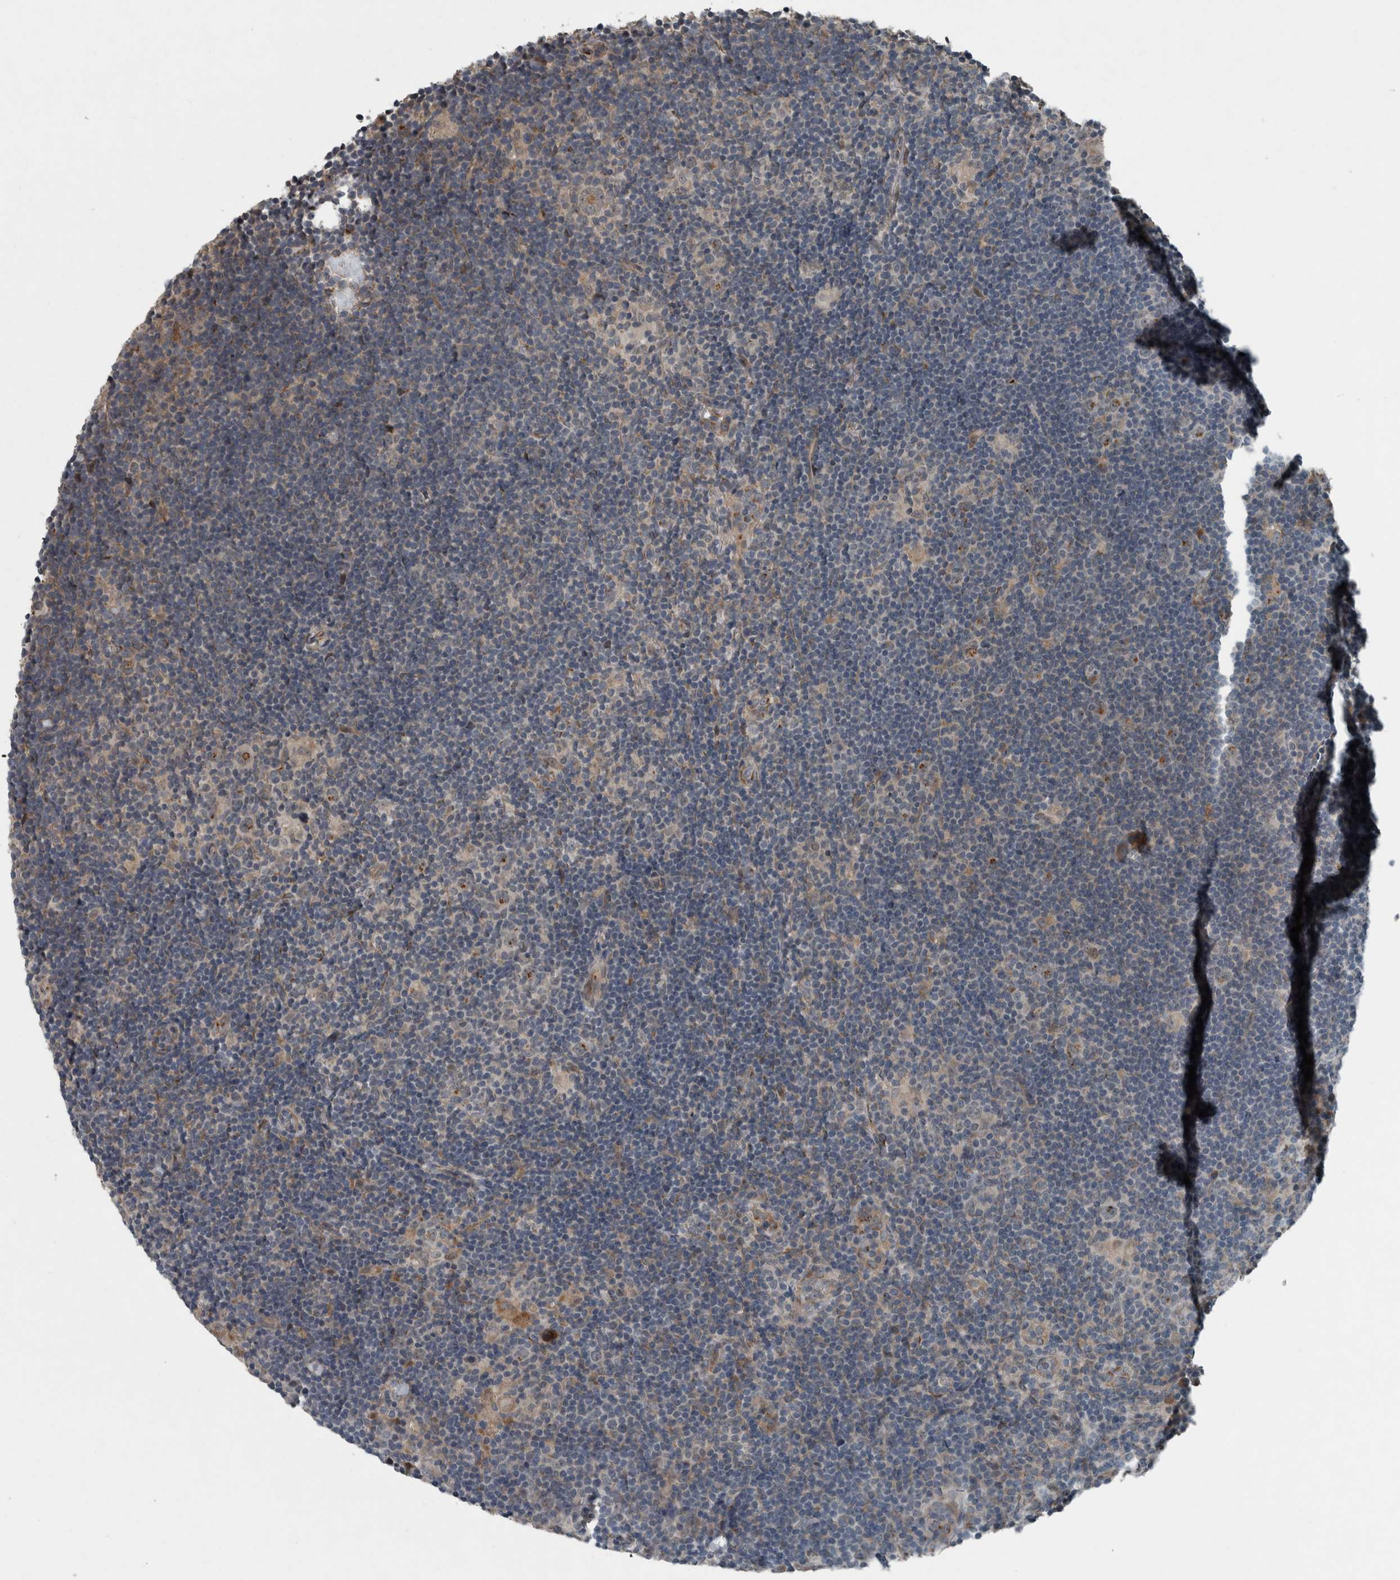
{"staining": {"intensity": "moderate", "quantity": "<25%", "location": "cytoplasmic/membranous"}, "tissue": "lymphoma", "cell_type": "Tumor cells", "image_type": "cancer", "snomed": [{"axis": "morphology", "description": "Hodgkin's disease, NOS"}, {"axis": "topography", "description": "Lymph node"}], "caption": "Protein expression analysis of lymphoma shows moderate cytoplasmic/membranous positivity in approximately <25% of tumor cells.", "gene": "ZNF345", "patient": {"sex": "female", "age": 57}}